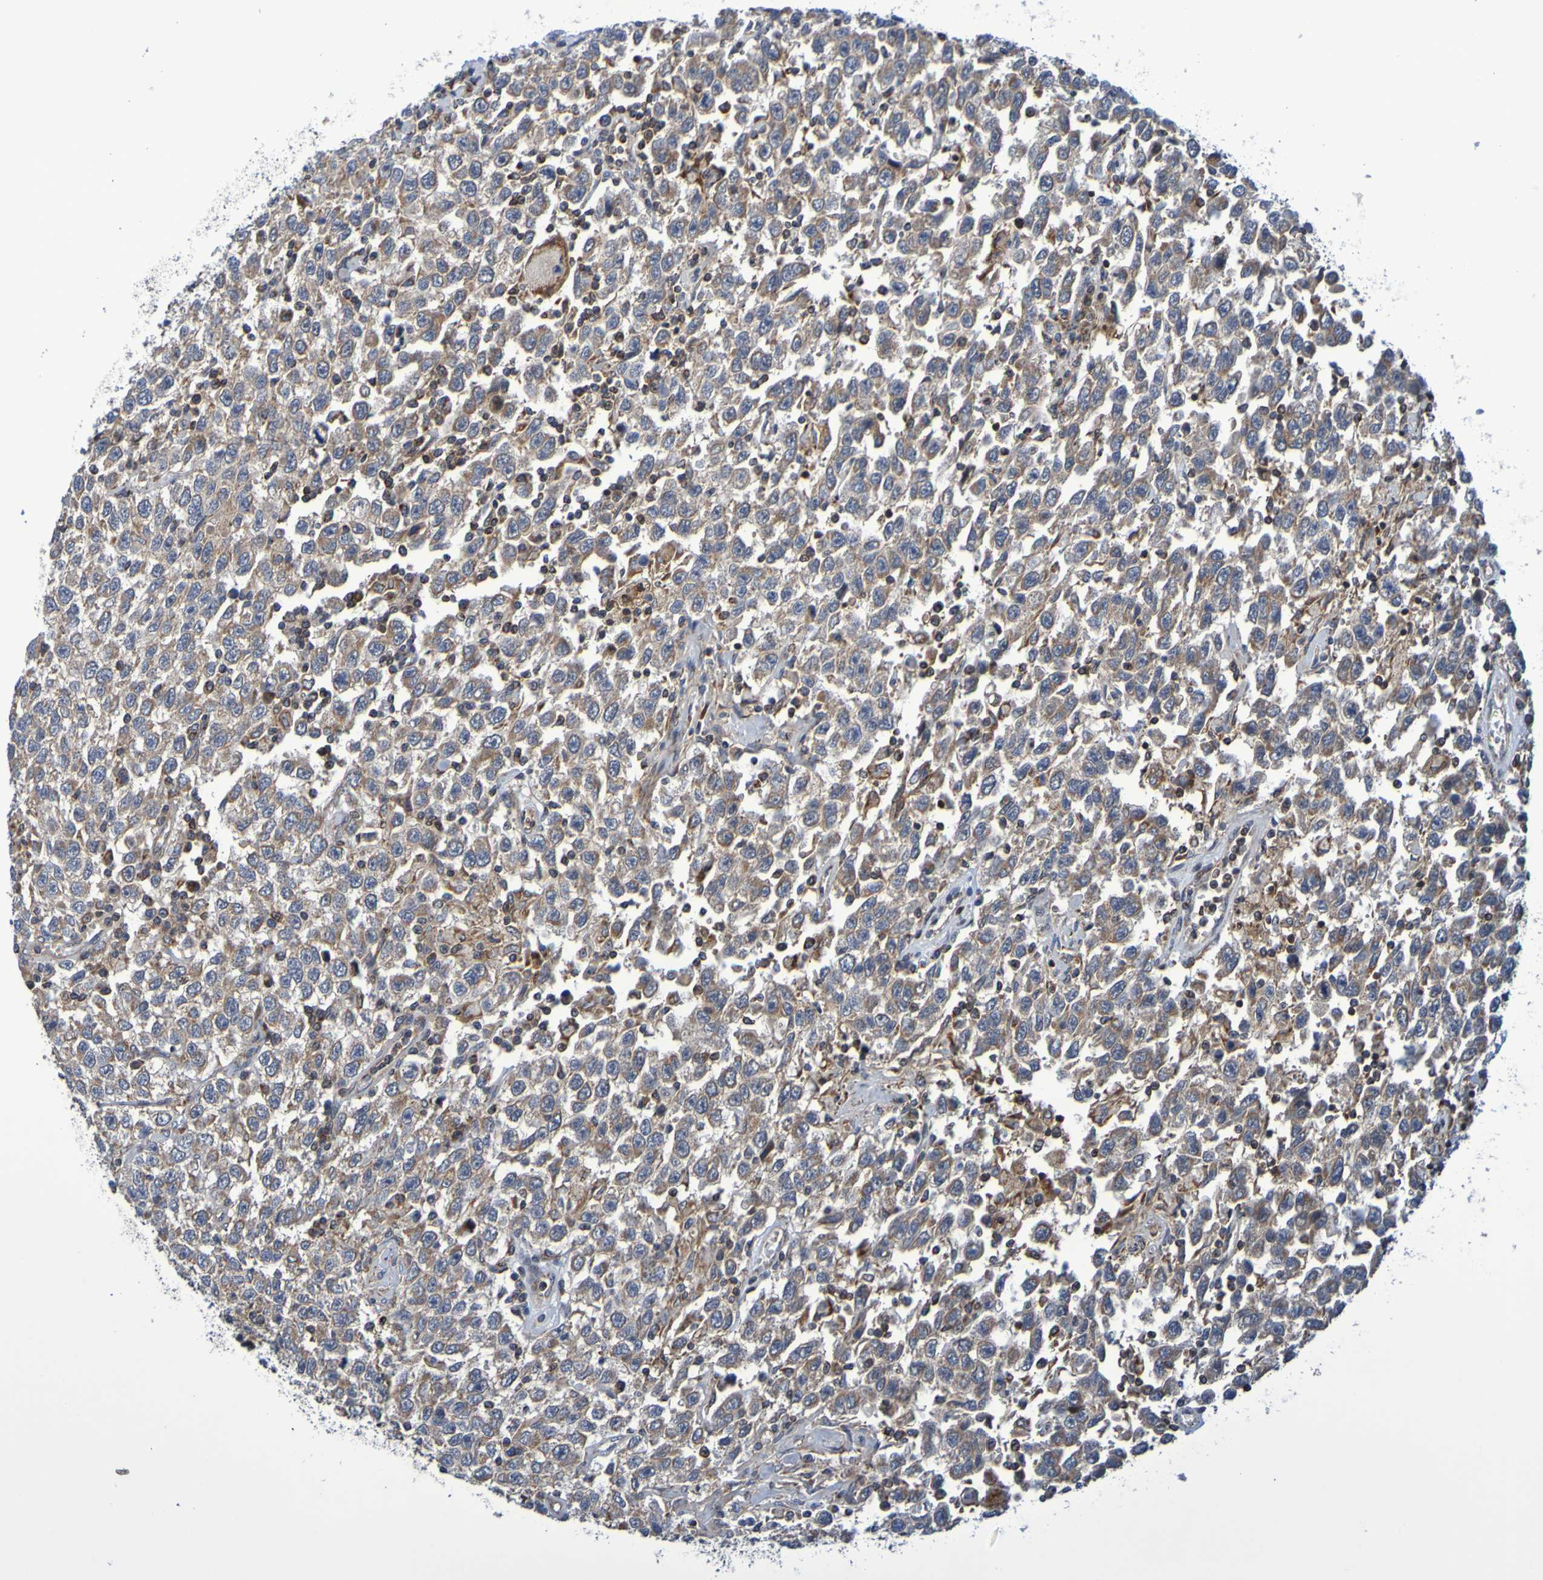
{"staining": {"intensity": "moderate", "quantity": ">75%", "location": "cytoplasmic/membranous"}, "tissue": "testis cancer", "cell_type": "Tumor cells", "image_type": "cancer", "snomed": [{"axis": "morphology", "description": "Seminoma, NOS"}, {"axis": "topography", "description": "Testis"}], "caption": "Immunohistochemistry histopathology image of neoplastic tissue: testis seminoma stained using IHC displays medium levels of moderate protein expression localized specifically in the cytoplasmic/membranous of tumor cells, appearing as a cytoplasmic/membranous brown color.", "gene": "CCDC51", "patient": {"sex": "male", "age": 41}}